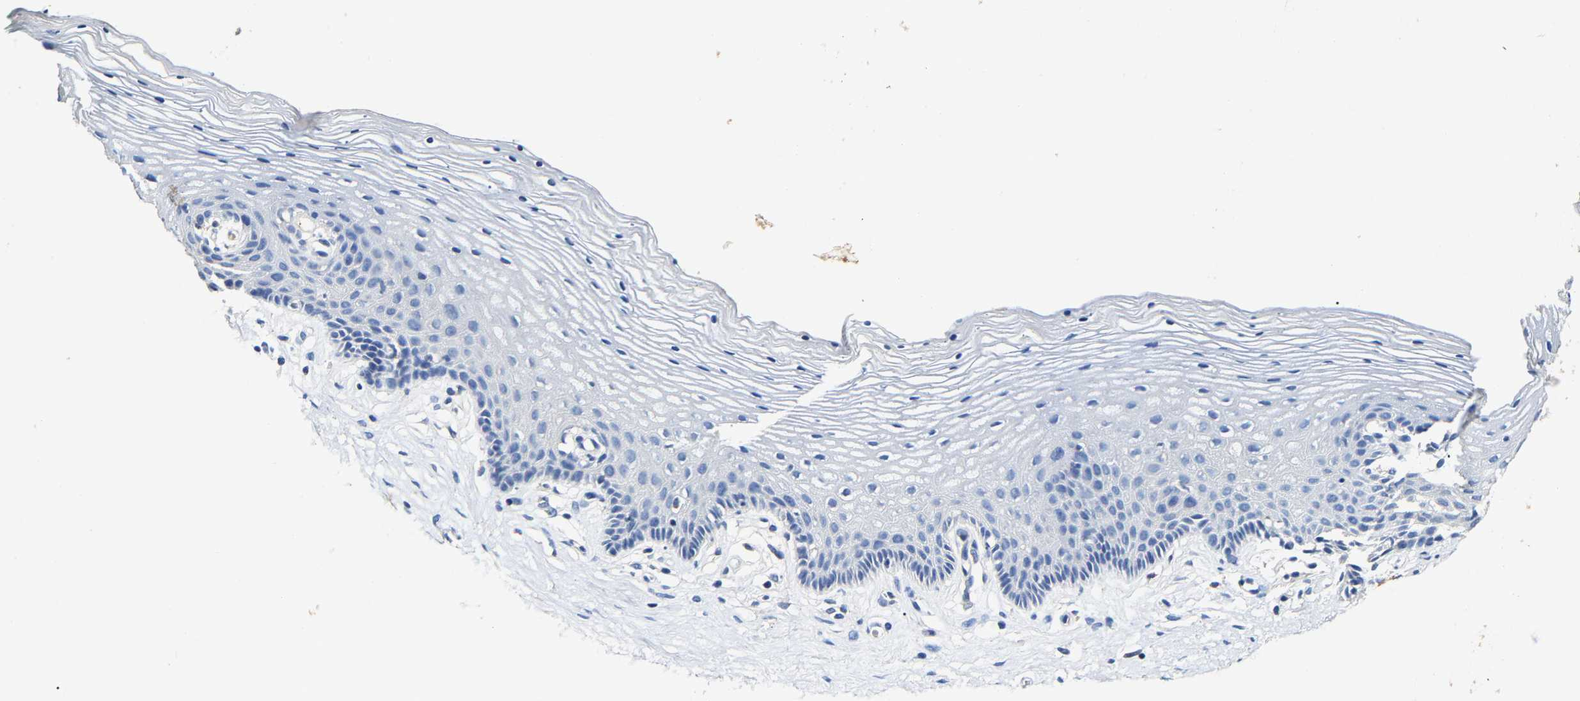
{"staining": {"intensity": "negative", "quantity": "none", "location": "none"}, "tissue": "vagina", "cell_type": "Squamous epithelial cells", "image_type": "normal", "snomed": [{"axis": "morphology", "description": "Normal tissue, NOS"}, {"axis": "topography", "description": "Vagina"}], "caption": "This is a photomicrograph of IHC staining of unremarkable vagina, which shows no expression in squamous epithelial cells.", "gene": "SLCO2B1", "patient": {"sex": "female", "age": 32}}